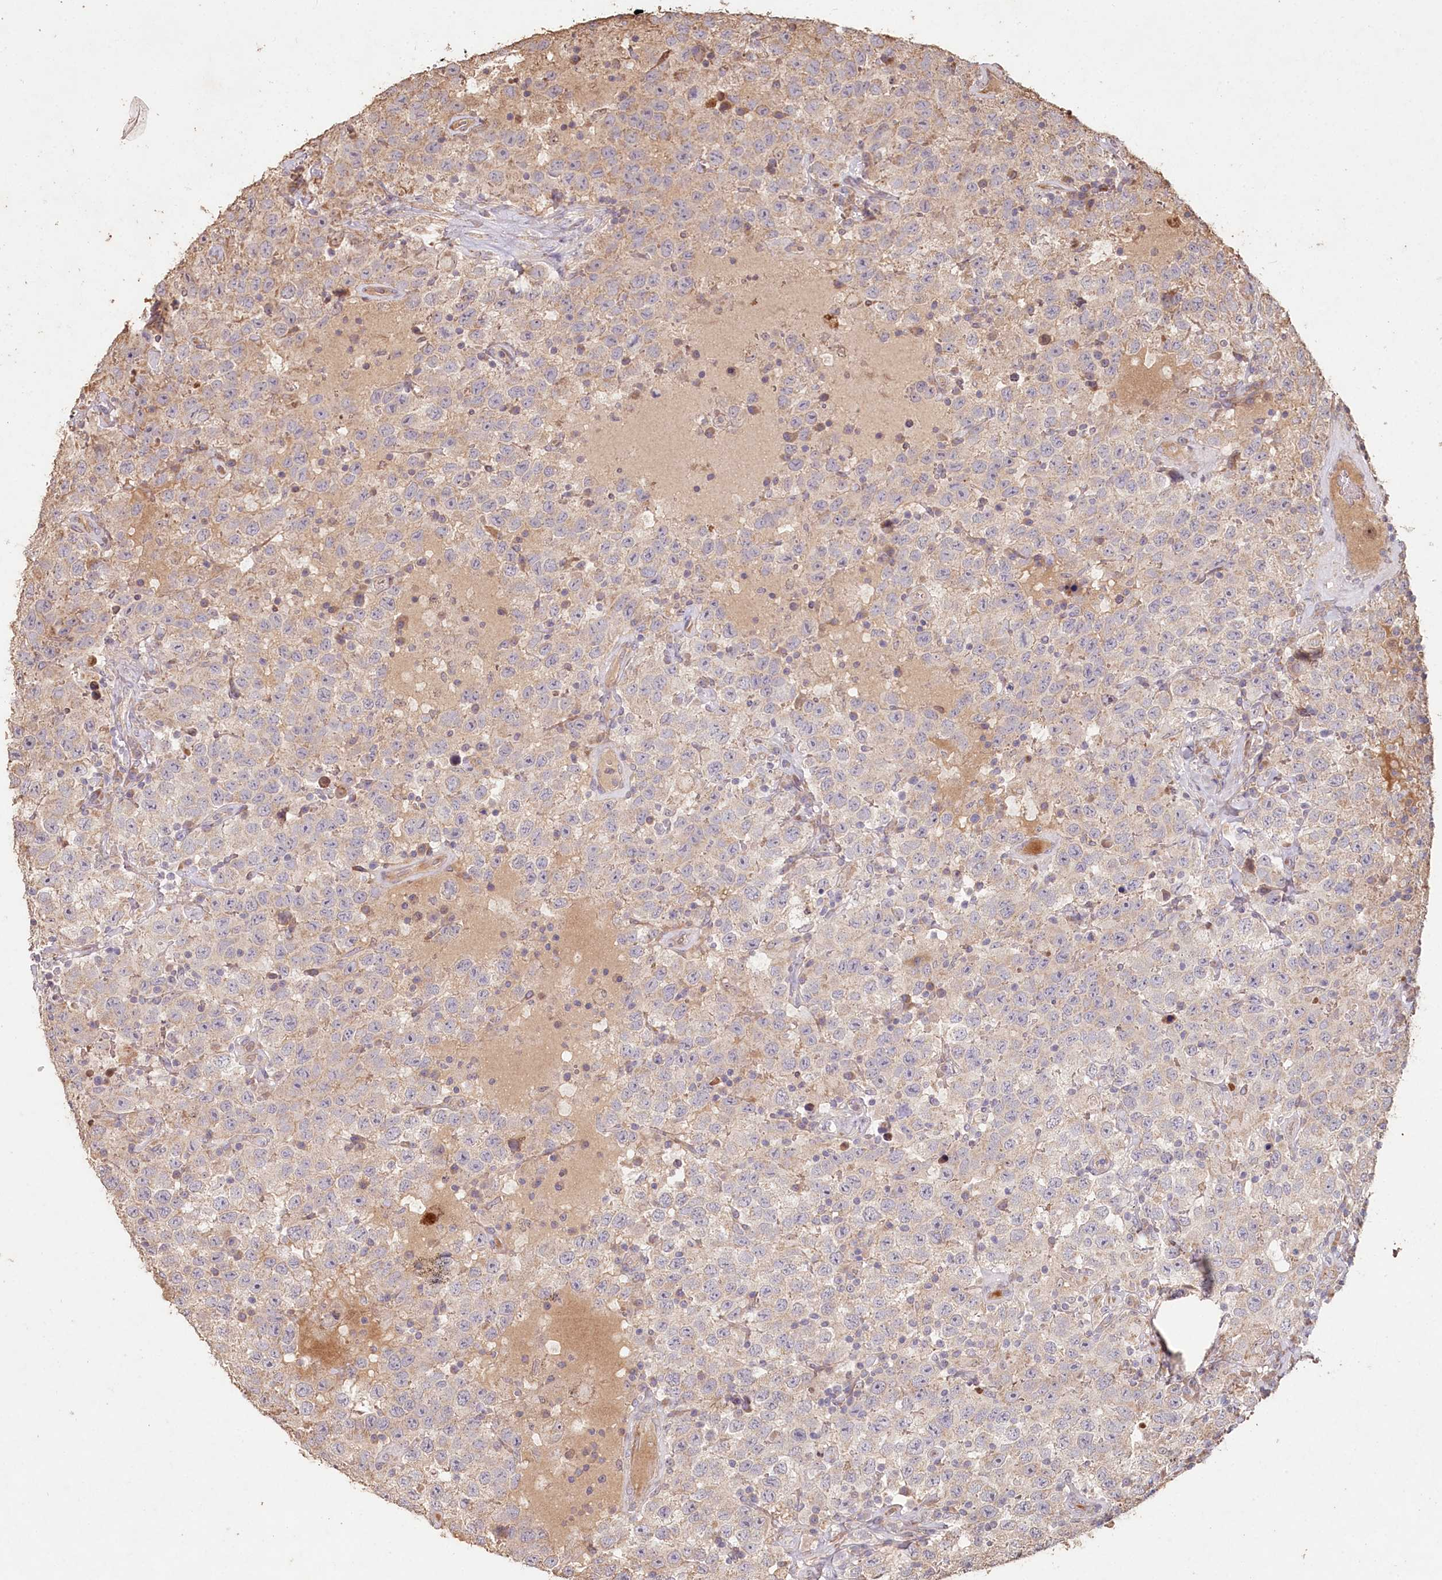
{"staining": {"intensity": "weak", "quantity": "<25%", "location": "cytoplasmic/membranous"}, "tissue": "testis cancer", "cell_type": "Tumor cells", "image_type": "cancer", "snomed": [{"axis": "morphology", "description": "Seminoma, NOS"}, {"axis": "topography", "description": "Testis"}], "caption": "Seminoma (testis) was stained to show a protein in brown. There is no significant staining in tumor cells.", "gene": "HAL", "patient": {"sex": "male", "age": 41}}